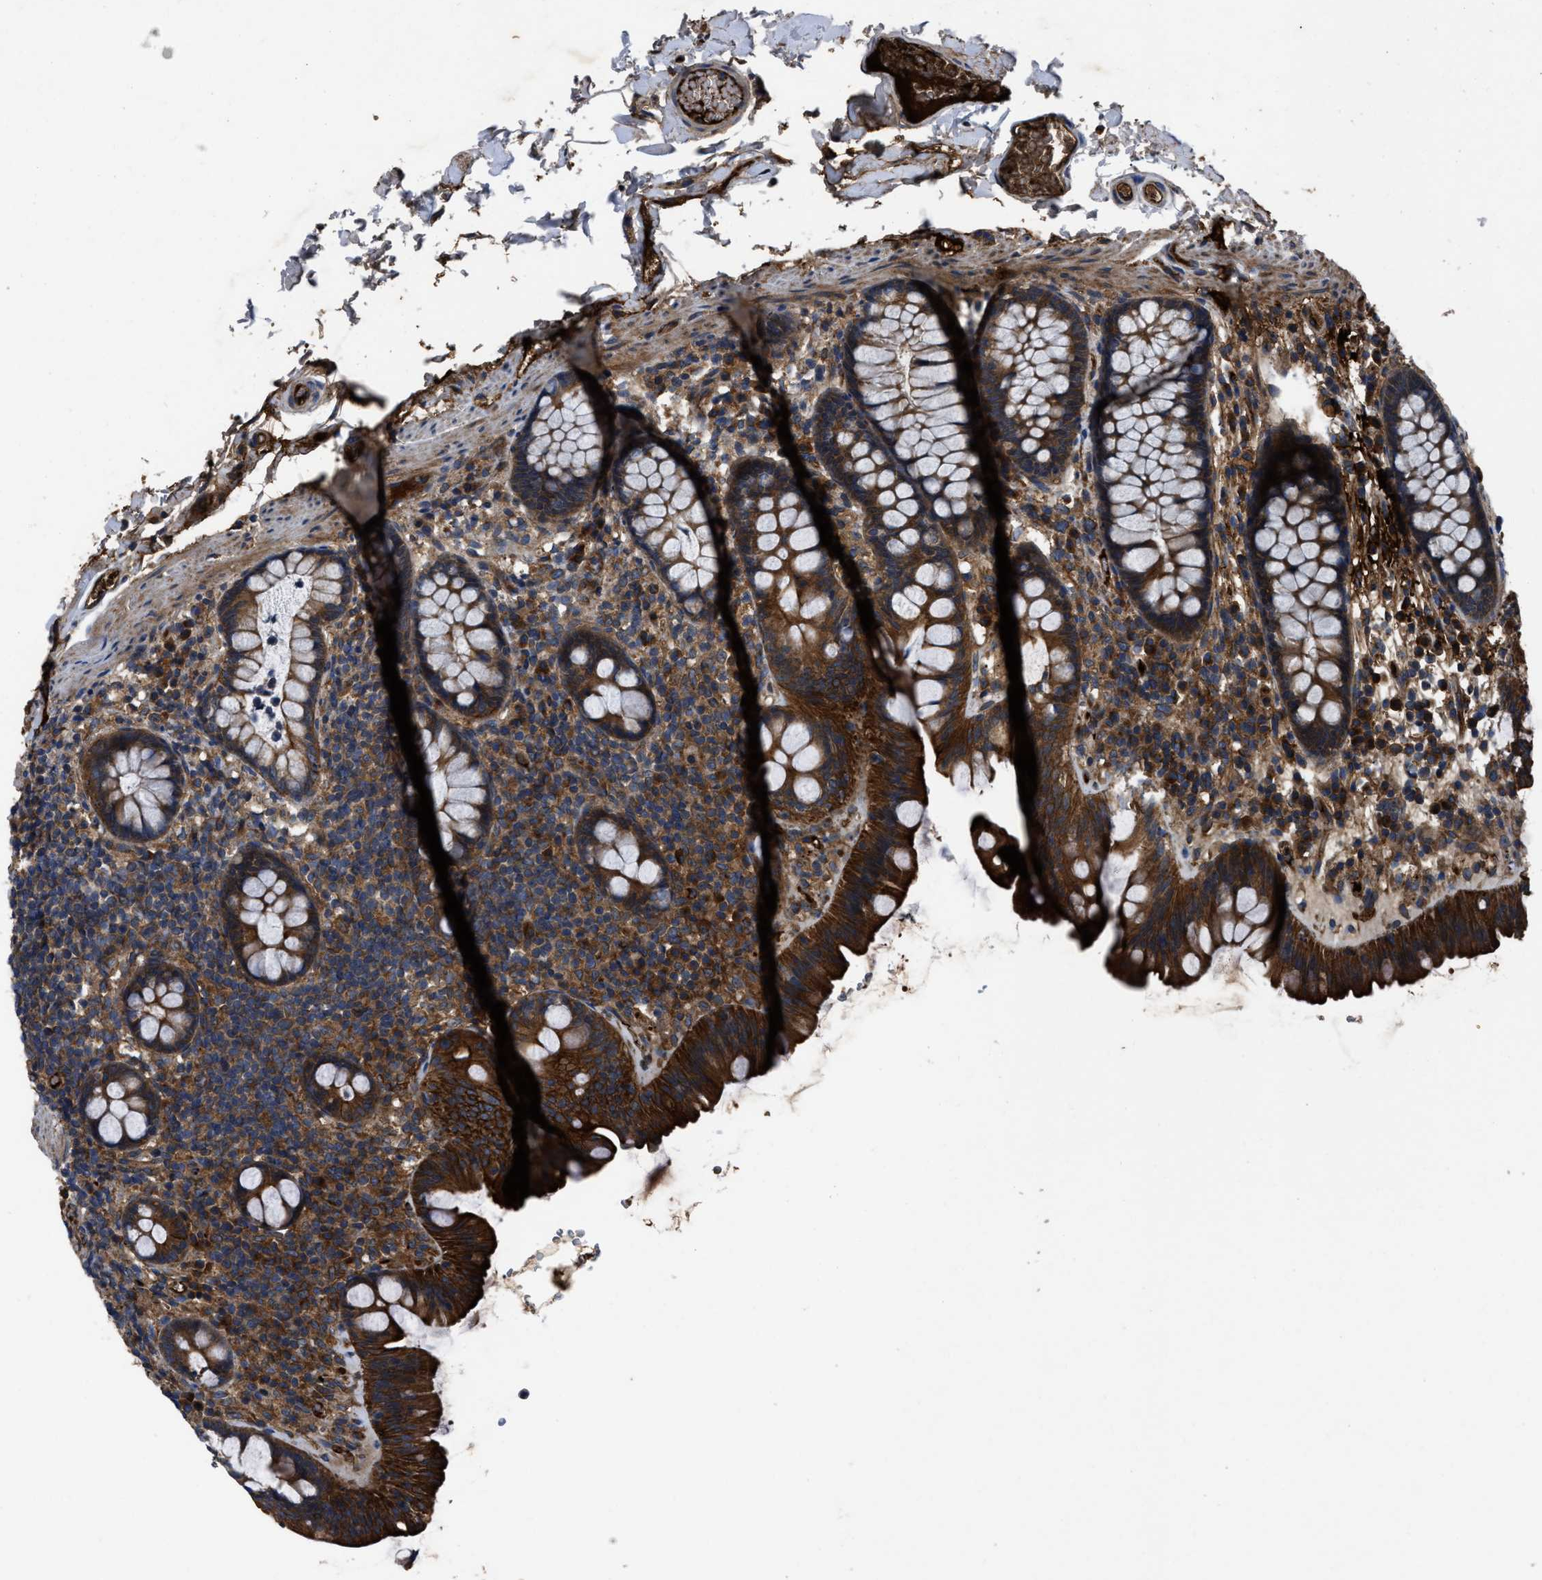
{"staining": {"intensity": "moderate", "quantity": ">75%", "location": "cytoplasmic/membranous"}, "tissue": "colon", "cell_type": "Endothelial cells", "image_type": "normal", "snomed": [{"axis": "morphology", "description": "Normal tissue, NOS"}, {"axis": "topography", "description": "Colon"}], "caption": "Immunohistochemistry (IHC) of benign human colon displays medium levels of moderate cytoplasmic/membranous staining in approximately >75% of endothelial cells.", "gene": "ERC1", "patient": {"sex": "female", "age": 80}}